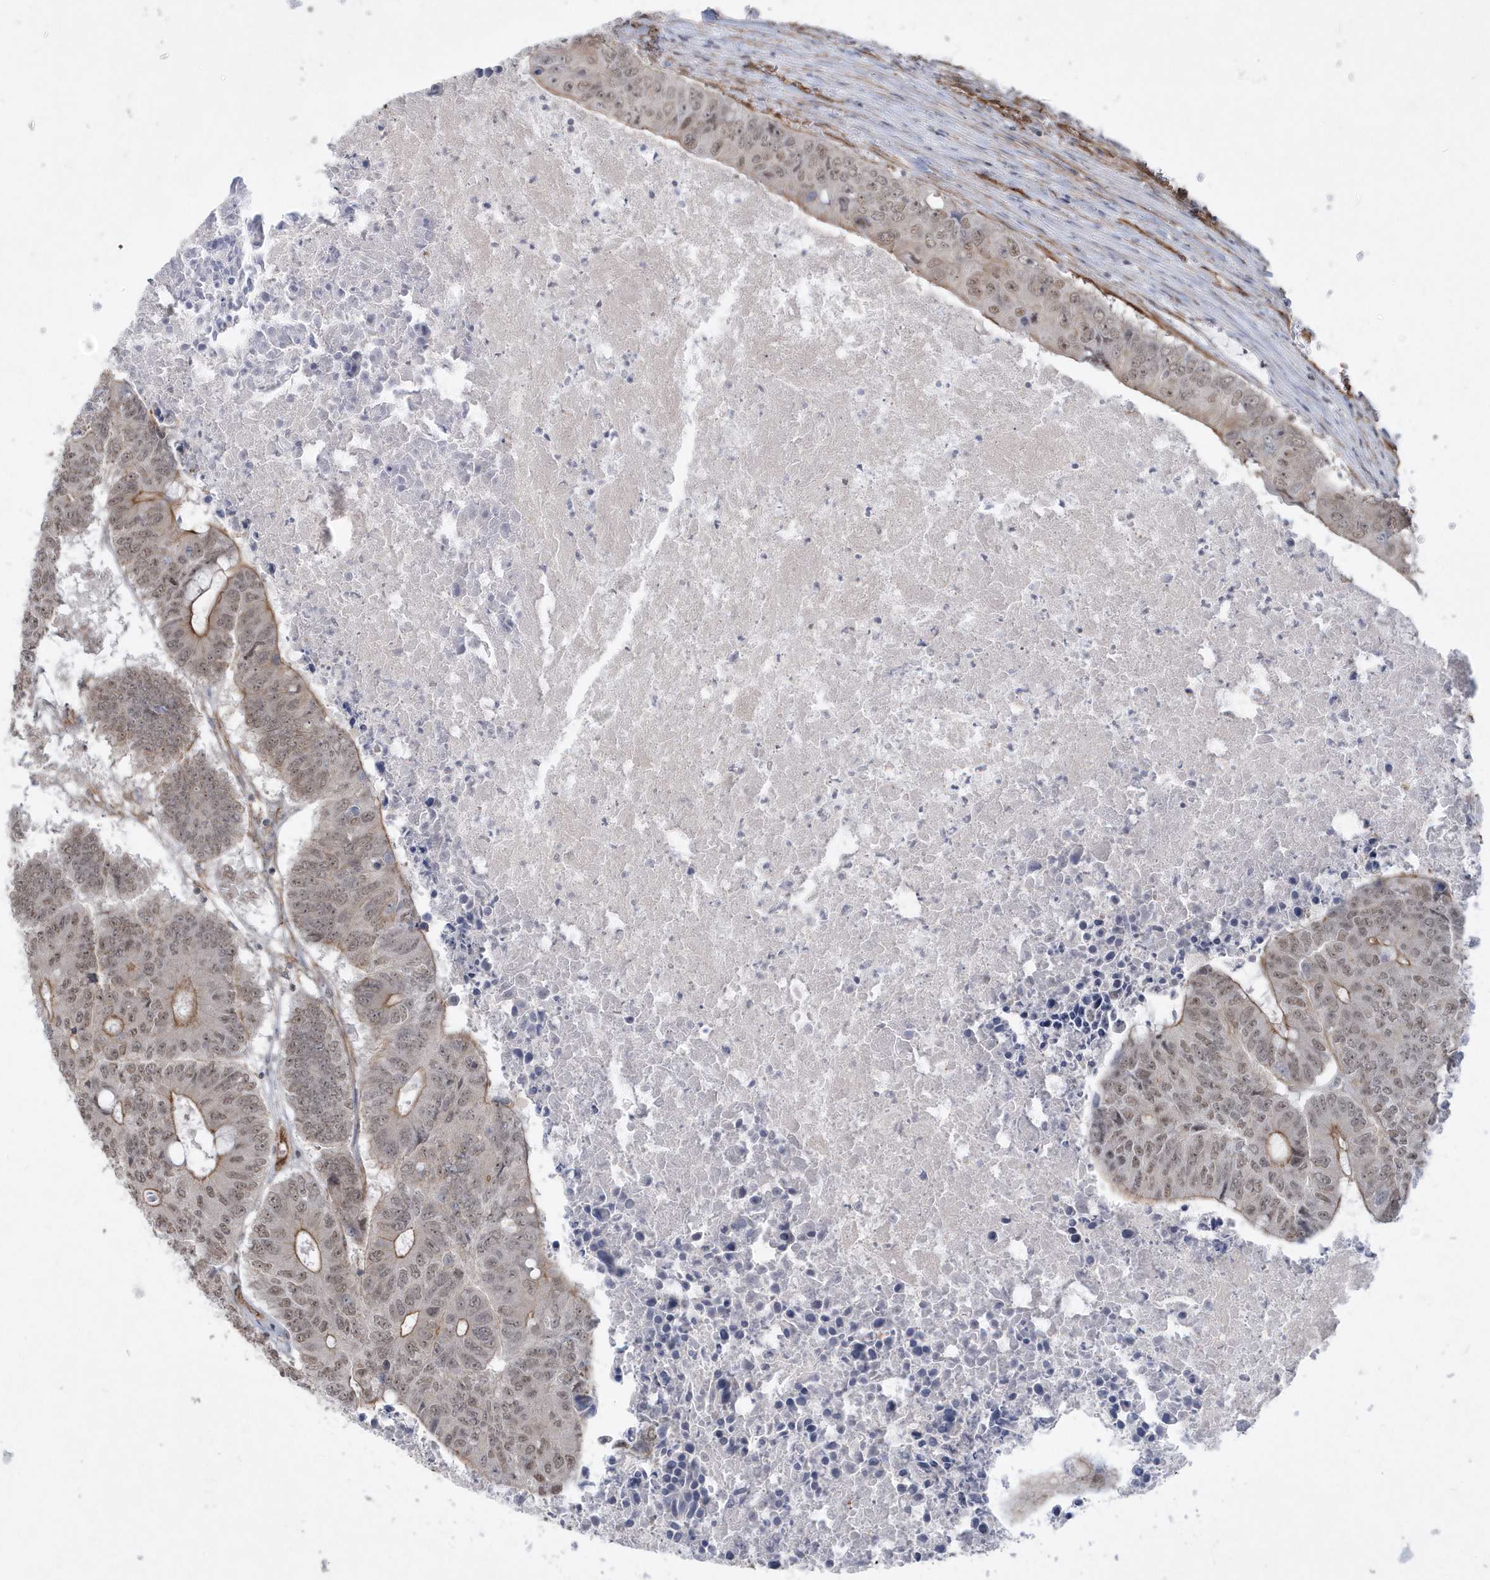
{"staining": {"intensity": "weak", "quantity": "25%-75%", "location": "cytoplasmic/membranous,nuclear"}, "tissue": "colorectal cancer", "cell_type": "Tumor cells", "image_type": "cancer", "snomed": [{"axis": "morphology", "description": "Adenocarcinoma, NOS"}, {"axis": "topography", "description": "Colon"}], "caption": "Immunohistochemical staining of human colorectal adenocarcinoma shows low levels of weak cytoplasmic/membranous and nuclear protein positivity in approximately 25%-75% of tumor cells.", "gene": "RAI14", "patient": {"sex": "male", "age": 87}}